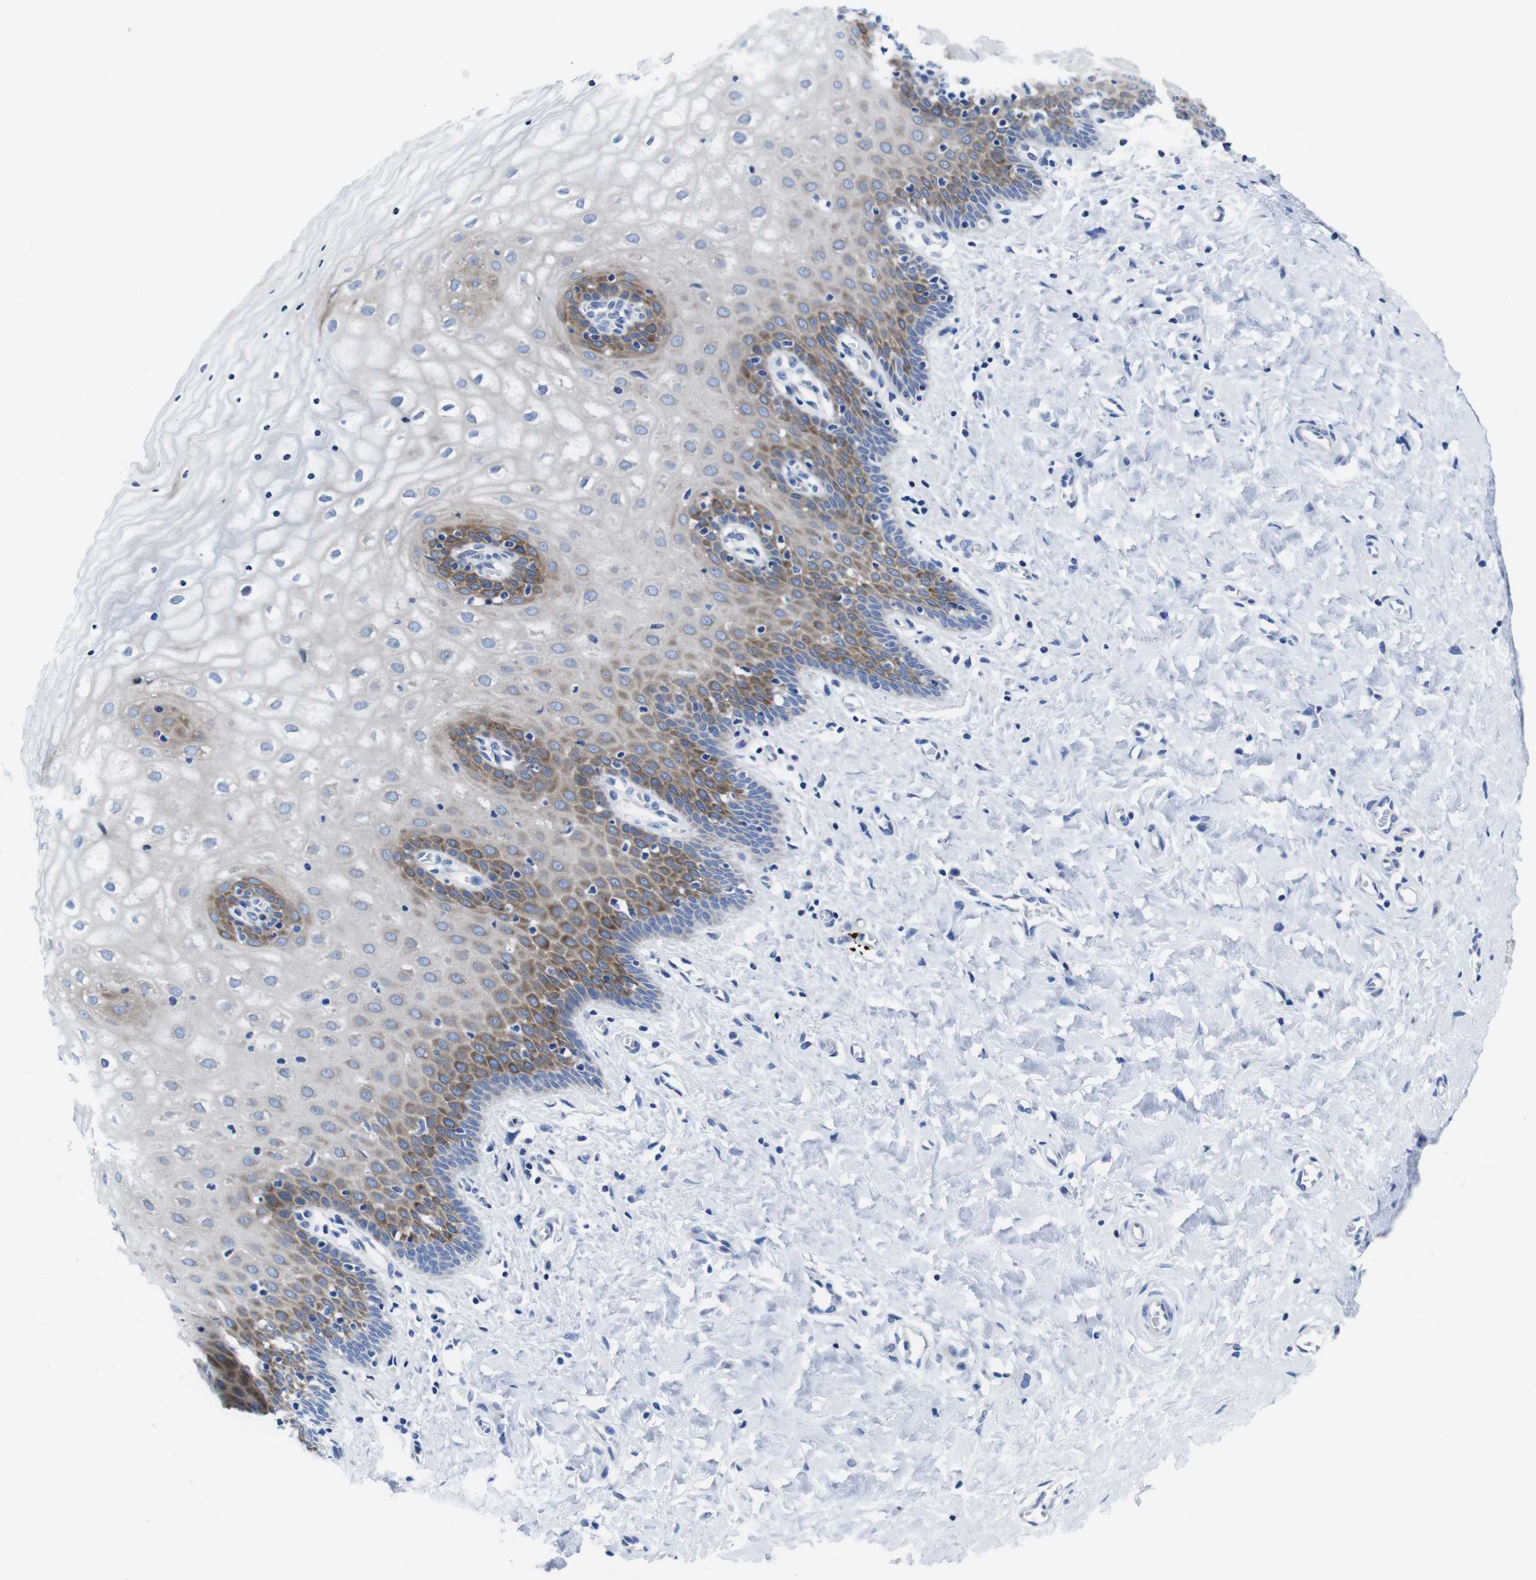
{"staining": {"intensity": "negative", "quantity": "none", "location": "none"}, "tissue": "cervix", "cell_type": "Glandular cells", "image_type": "normal", "snomed": [{"axis": "morphology", "description": "Normal tissue, NOS"}, {"axis": "topography", "description": "Cervix"}], "caption": "High power microscopy micrograph of an IHC histopathology image of benign cervix, revealing no significant expression in glandular cells. (Brightfield microscopy of DAB IHC at high magnification).", "gene": "EIF4A1", "patient": {"sex": "female", "age": 55}}